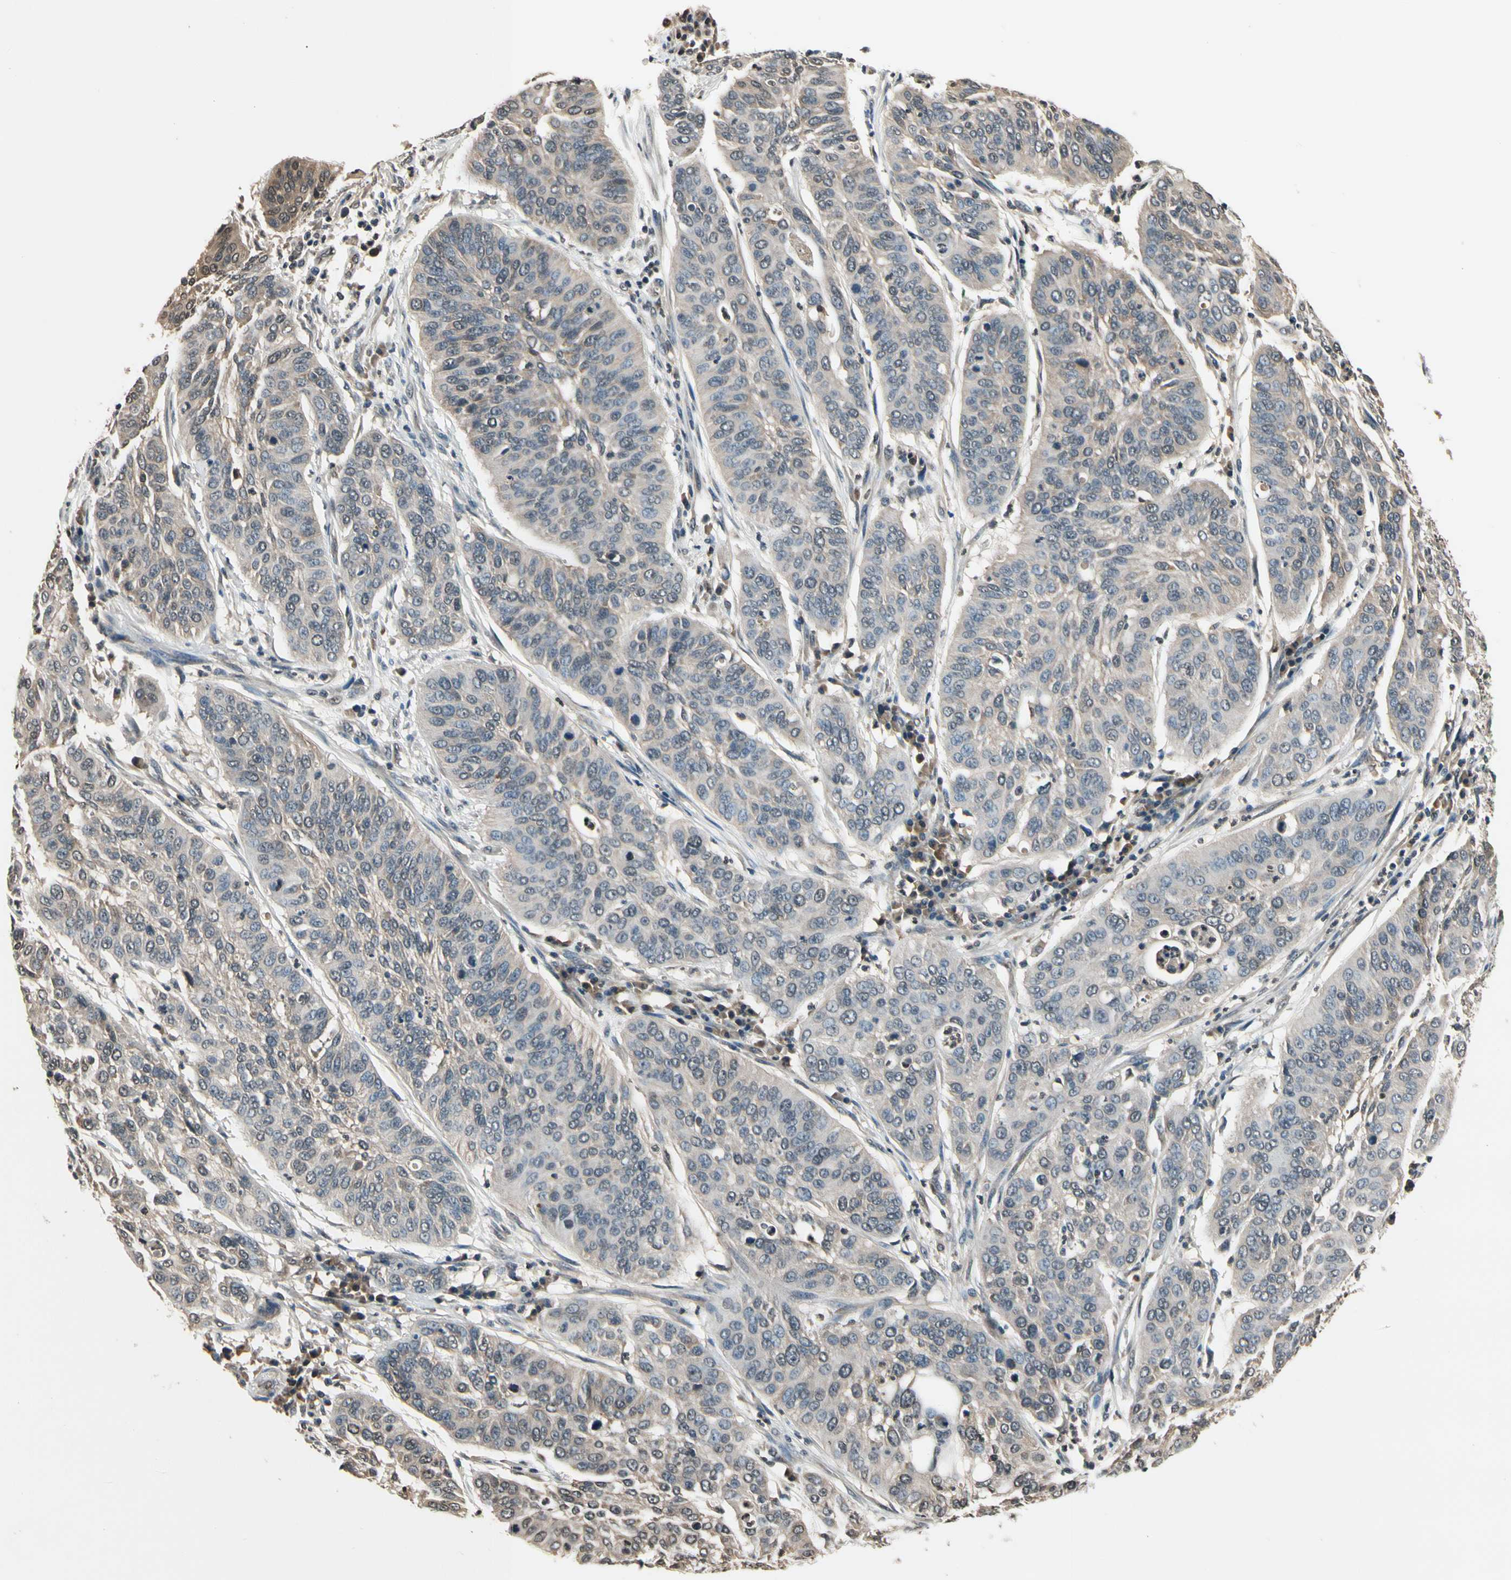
{"staining": {"intensity": "weak", "quantity": "25%-75%", "location": "cytoplasmic/membranous"}, "tissue": "cervical cancer", "cell_type": "Tumor cells", "image_type": "cancer", "snomed": [{"axis": "morphology", "description": "Squamous cell carcinoma, NOS"}, {"axis": "topography", "description": "Cervix"}], "caption": "Tumor cells exhibit weak cytoplasmic/membranous positivity in approximately 25%-75% of cells in squamous cell carcinoma (cervical).", "gene": "GCLC", "patient": {"sex": "female", "age": 39}}